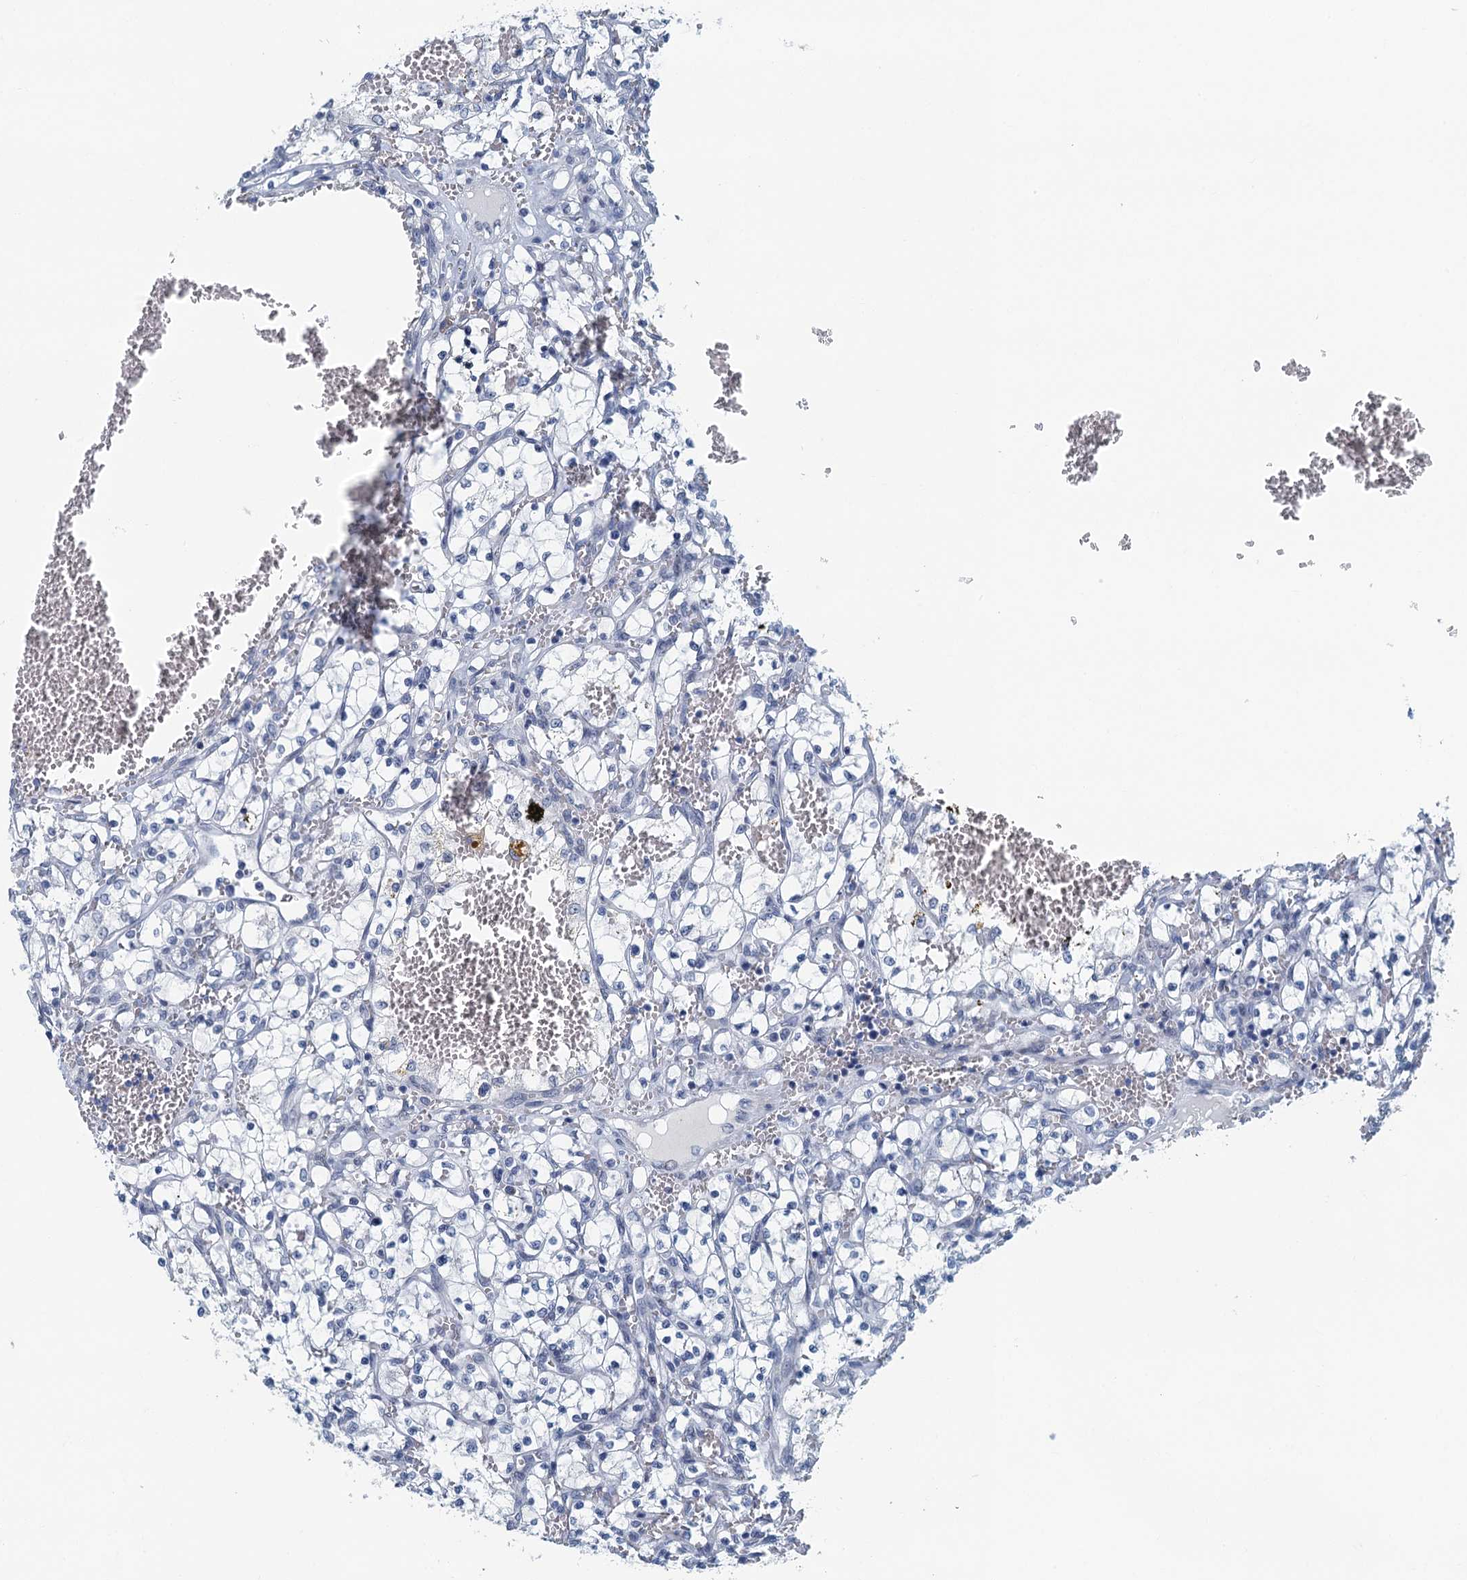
{"staining": {"intensity": "negative", "quantity": "none", "location": "none"}, "tissue": "renal cancer", "cell_type": "Tumor cells", "image_type": "cancer", "snomed": [{"axis": "morphology", "description": "Adenocarcinoma, NOS"}, {"axis": "topography", "description": "Kidney"}], "caption": "A photomicrograph of human renal adenocarcinoma is negative for staining in tumor cells.", "gene": "TTLL9", "patient": {"sex": "female", "age": 69}}